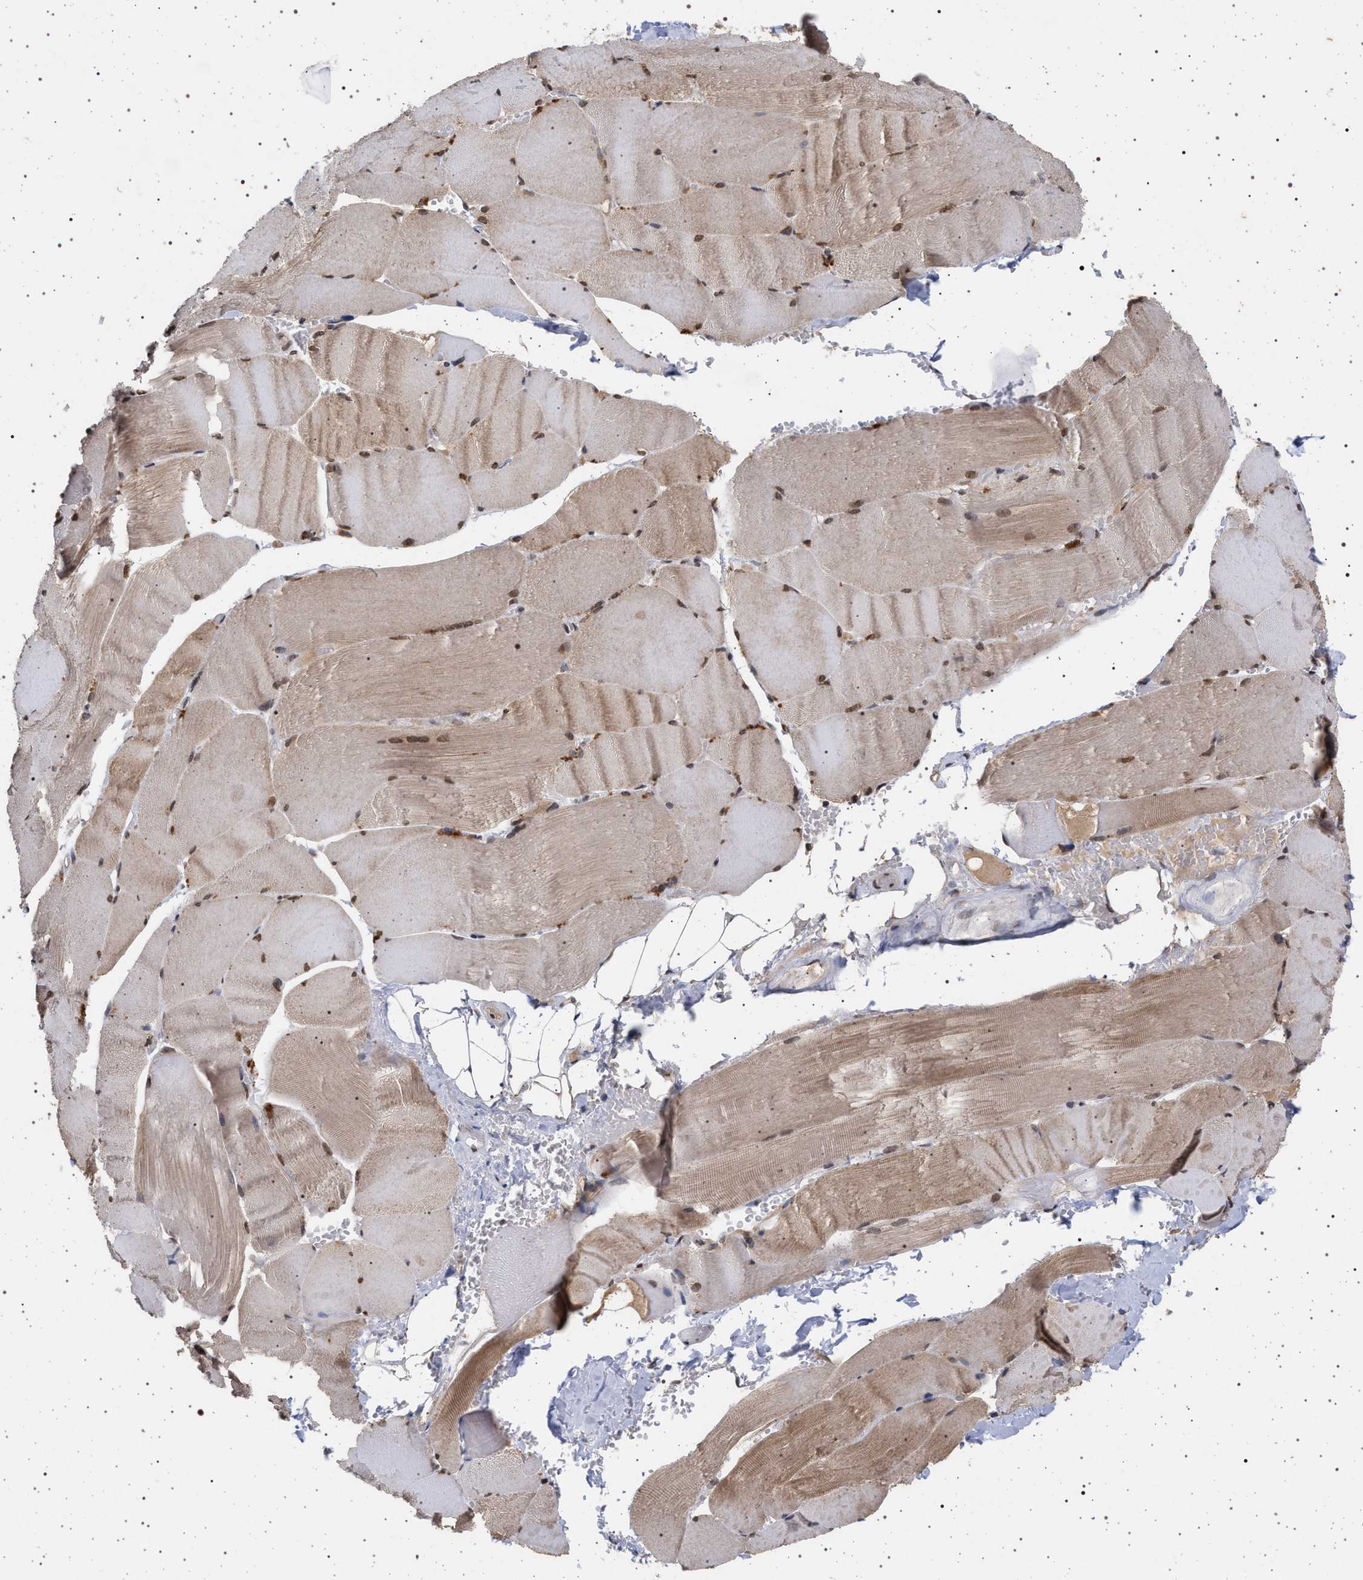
{"staining": {"intensity": "moderate", "quantity": "25%-75%", "location": "cytoplasmic/membranous,nuclear"}, "tissue": "skeletal muscle", "cell_type": "Myocytes", "image_type": "normal", "snomed": [{"axis": "morphology", "description": "Normal tissue, NOS"}, {"axis": "topography", "description": "Skin"}, {"axis": "topography", "description": "Skeletal muscle"}], "caption": "A high-resolution micrograph shows IHC staining of benign skeletal muscle, which exhibits moderate cytoplasmic/membranous,nuclear staining in approximately 25%-75% of myocytes. (Brightfield microscopy of DAB IHC at high magnification).", "gene": "PHF12", "patient": {"sex": "male", "age": 83}}